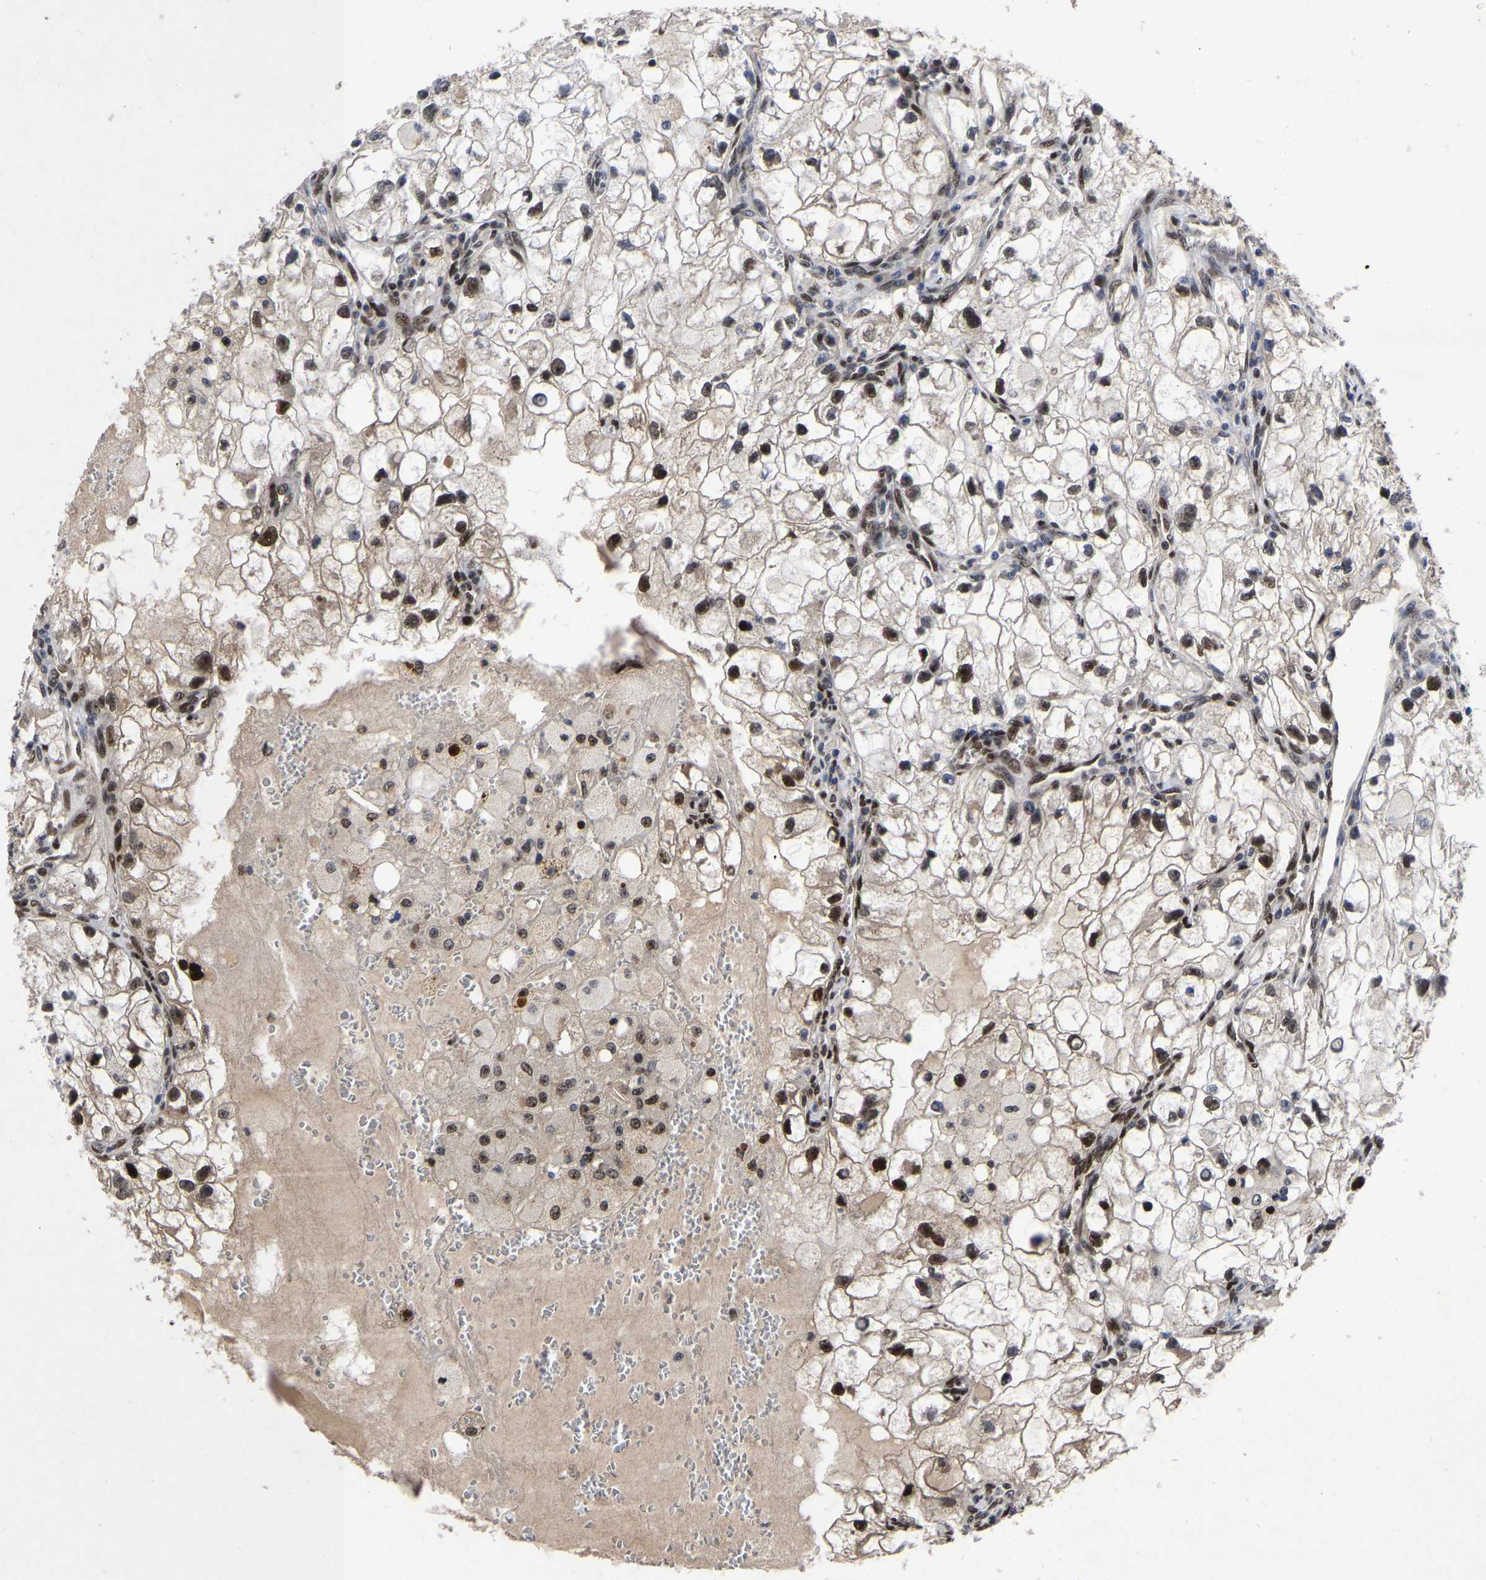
{"staining": {"intensity": "moderate", "quantity": ">75%", "location": "nuclear"}, "tissue": "renal cancer", "cell_type": "Tumor cells", "image_type": "cancer", "snomed": [{"axis": "morphology", "description": "Adenocarcinoma, NOS"}, {"axis": "topography", "description": "Kidney"}], "caption": "DAB immunohistochemical staining of adenocarcinoma (renal) reveals moderate nuclear protein staining in about >75% of tumor cells. Nuclei are stained in blue.", "gene": "JUNB", "patient": {"sex": "female", "age": 70}}